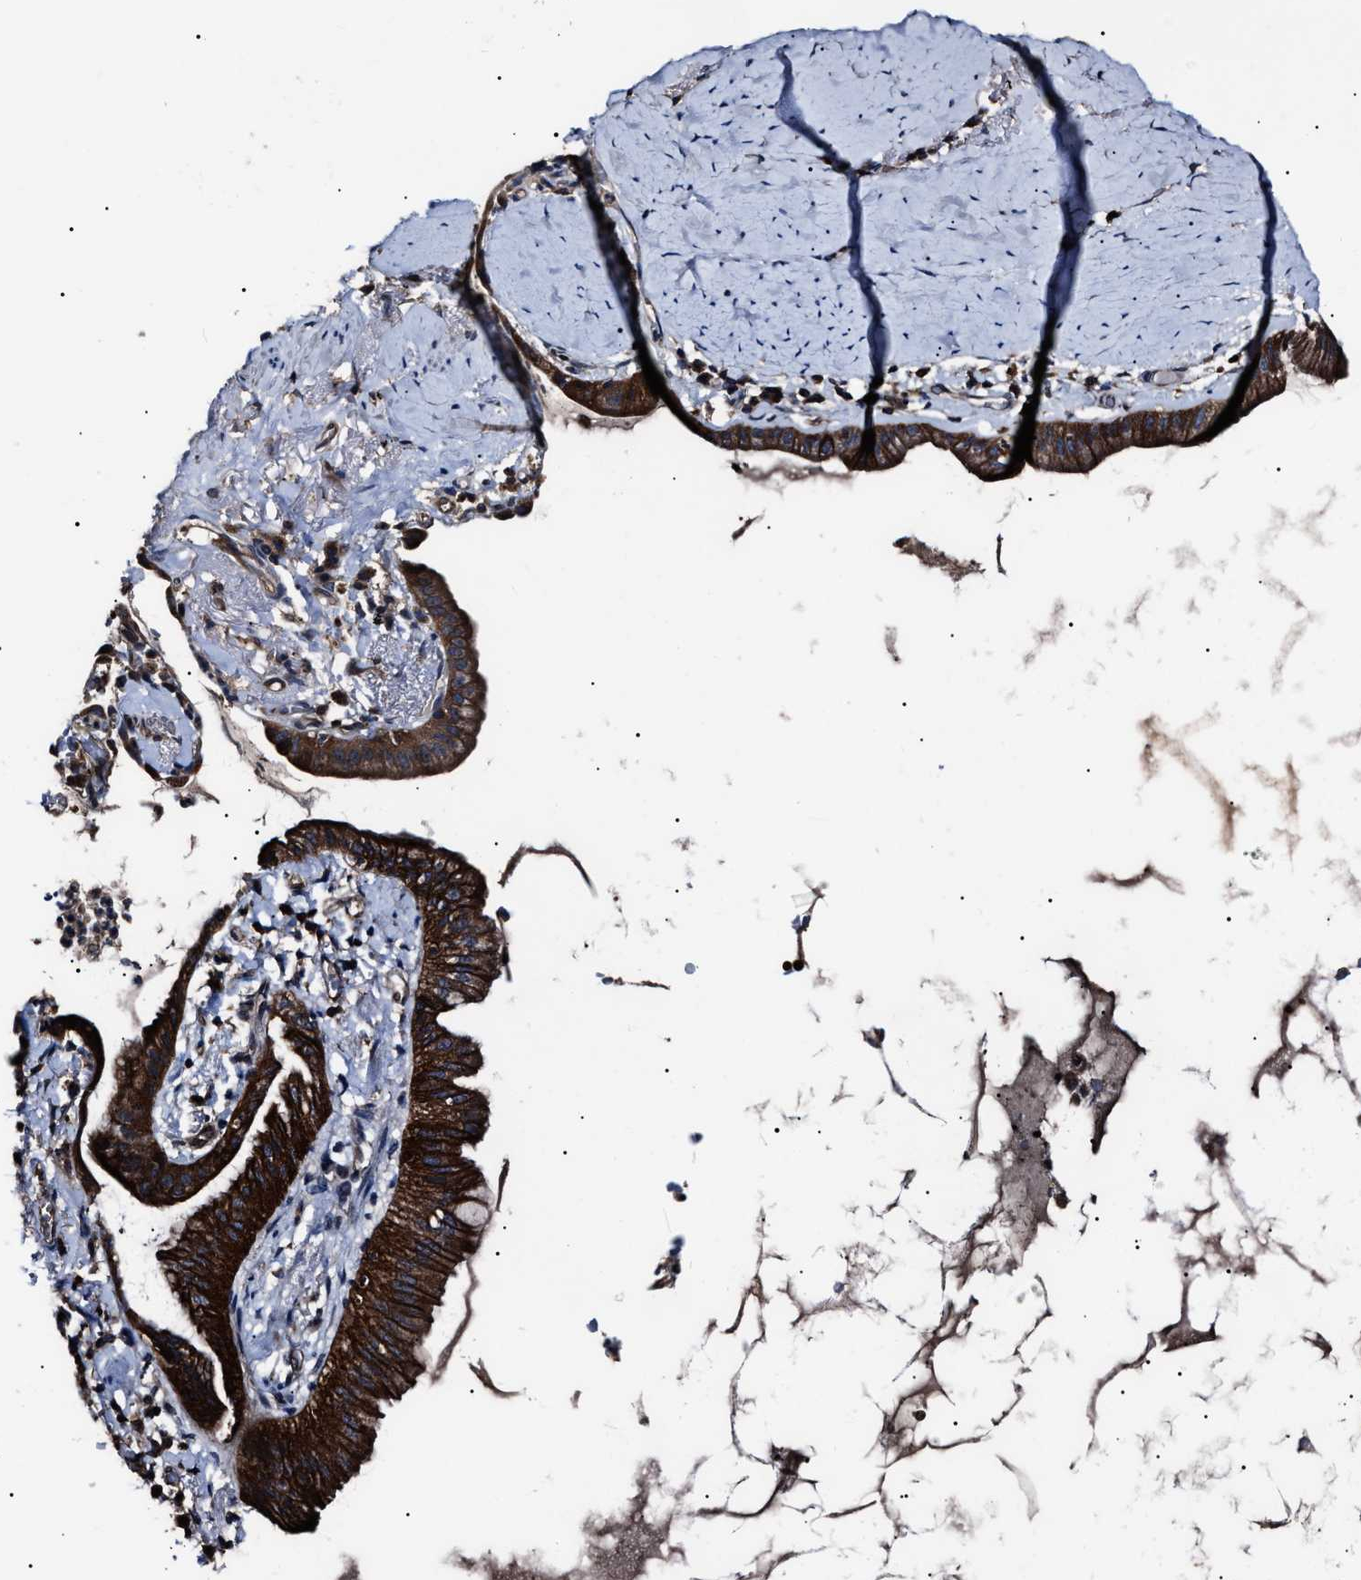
{"staining": {"intensity": "strong", "quantity": ">75%", "location": "cytoplasmic/membranous"}, "tissue": "lung cancer", "cell_type": "Tumor cells", "image_type": "cancer", "snomed": [{"axis": "morphology", "description": "Normal tissue, NOS"}, {"axis": "morphology", "description": "Adenocarcinoma, NOS"}, {"axis": "topography", "description": "Bronchus"}, {"axis": "topography", "description": "Lung"}], "caption": "DAB (3,3'-diaminobenzidine) immunohistochemical staining of human lung cancer demonstrates strong cytoplasmic/membranous protein staining in about >75% of tumor cells.", "gene": "CCT8", "patient": {"sex": "female", "age": 70}}